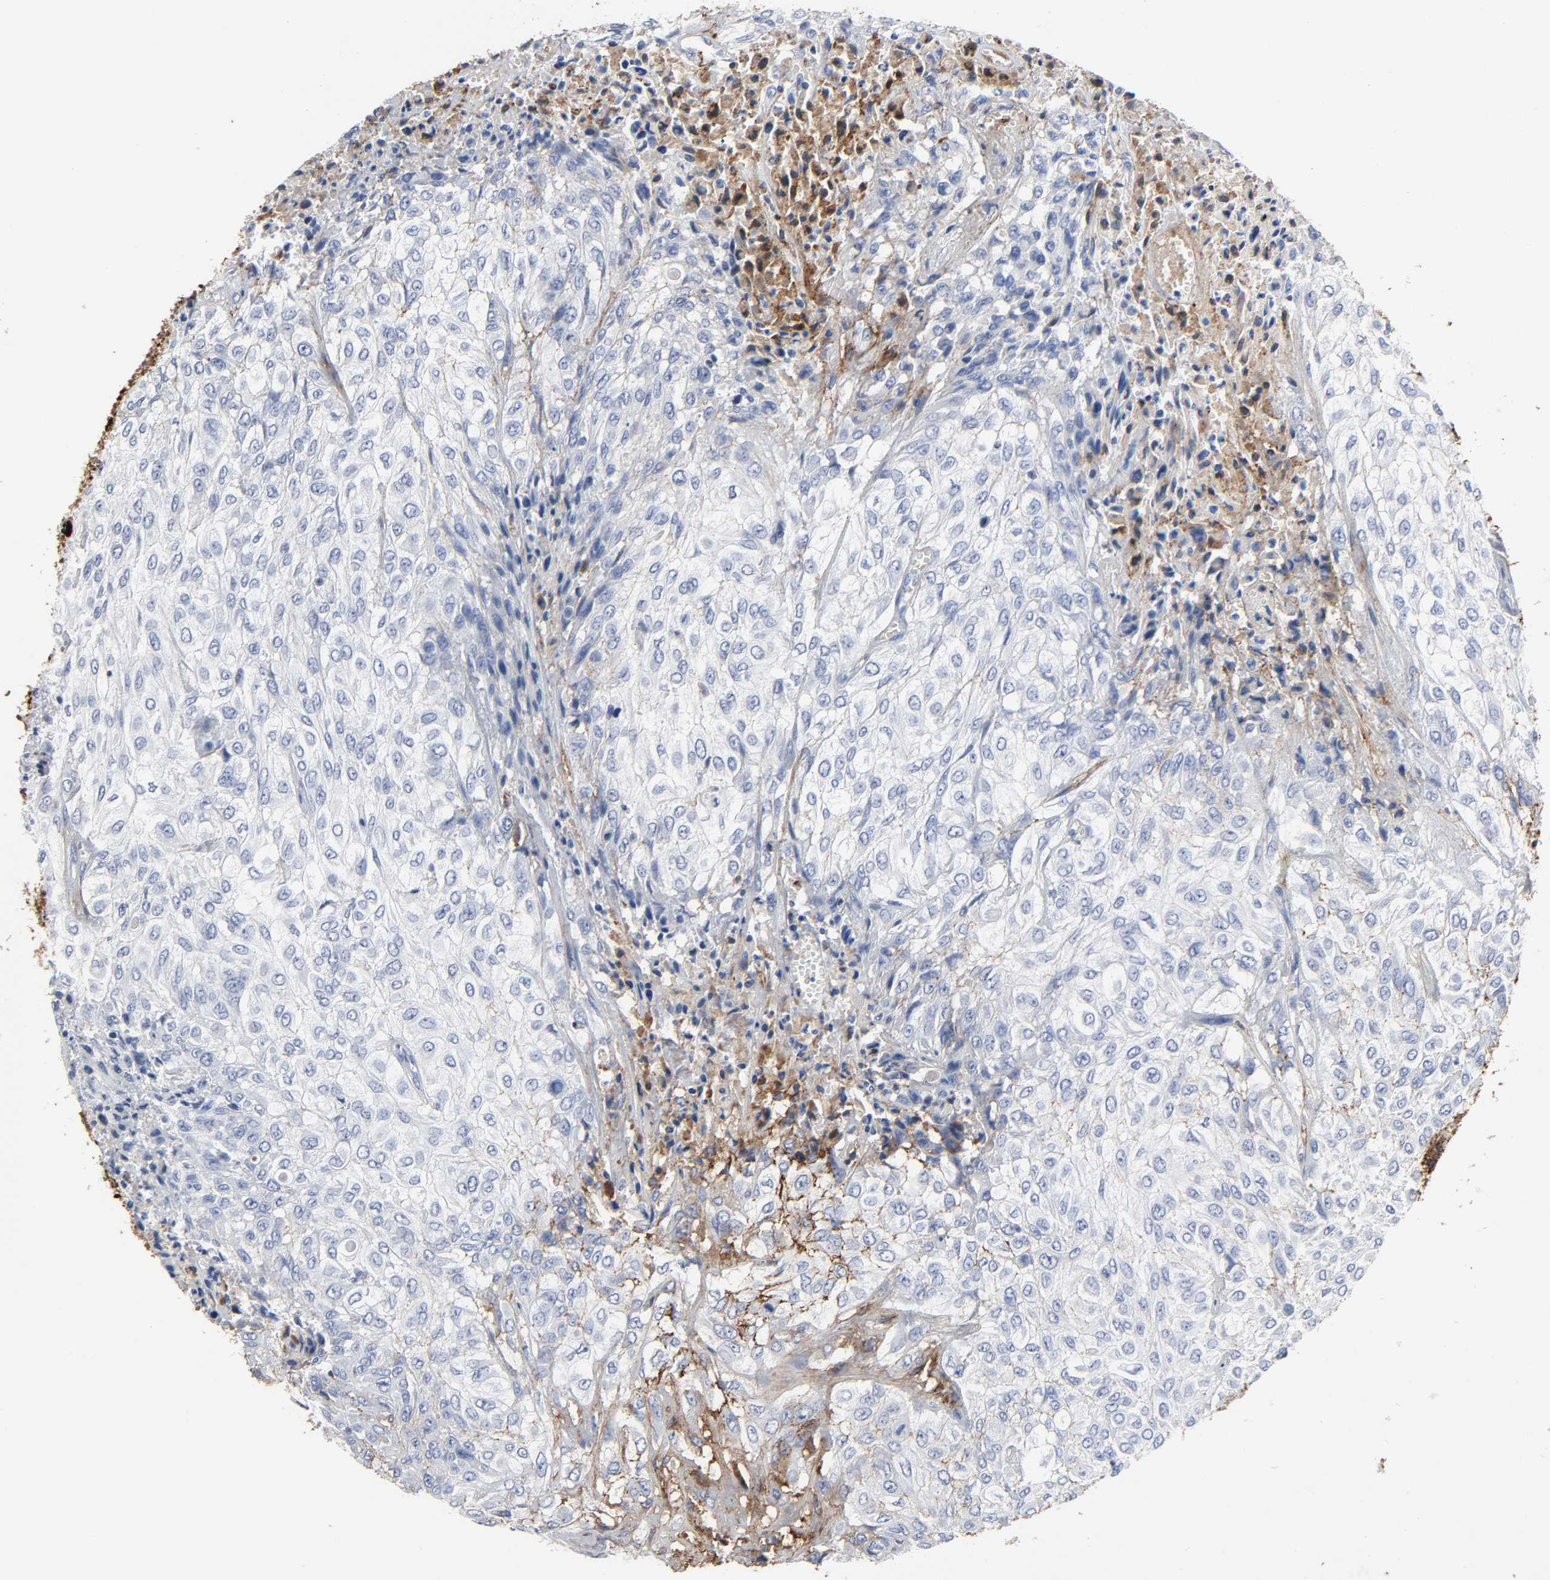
{"staining": {"intensity": "strong", "quantity": "<25%", "location": "cytoplasmic/membranous"}, "tissue": "urothelial cancer", "cell_type": "Tumor cells", "image_type": "cancer", "snomed": [{"axis": "morphology", "description": "Urothelial carcinoma, High grade"}, {"axis": "topography", "description": "Urinary bladder"}], "caption": "DAB immunohistochemical staining of urothelial cancer displays strong cytoplasmic/membranous protein staining in approximately <25% of tumor cells.", "gene": "FBLN1", "patient": {"sex": "male", "age": 57}}